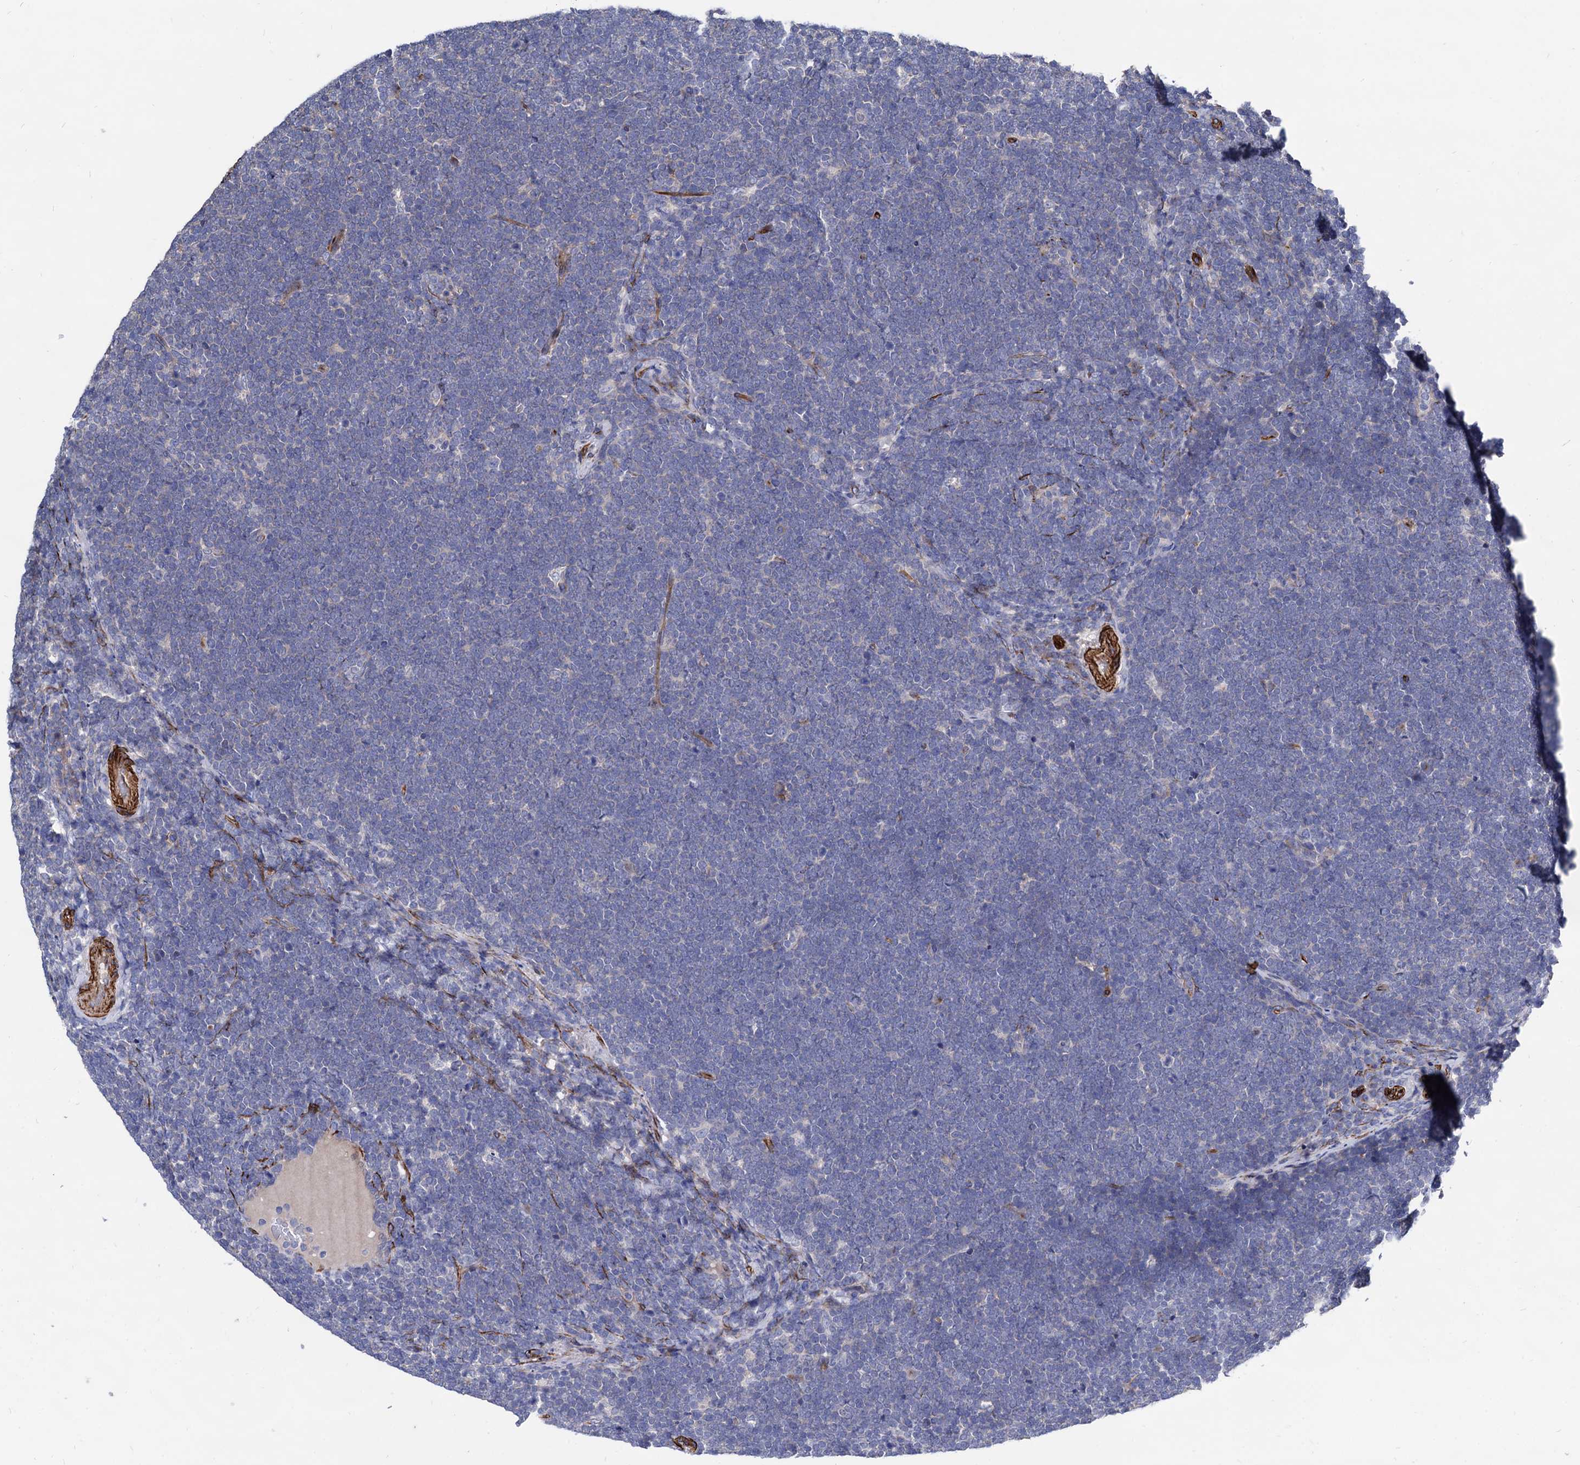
{"staining": {"intensity": "negative", "quantity": "none", "location": "none"}, "tissue": "lymphoma", "cell_type": "Tumor cells", "image_type": "cancer", "snomed": [{"axis": "morphology", "description": "Malignant lymphoma, non-Hodgkin's type, High grade"}, {"axis": "topography", "description": "Lymph node"}], "caption": "Immunohistochemistry (IHC) histopathology image of high-grade malignant lymphoma, non-Hodgkin's type stained for a protein (brown), which shows no staining in tumor cells. (IHC, brightfield microscopy, high magnification).", "gene": "WDR11", "patient": {"sex": "male", "age": 13}}